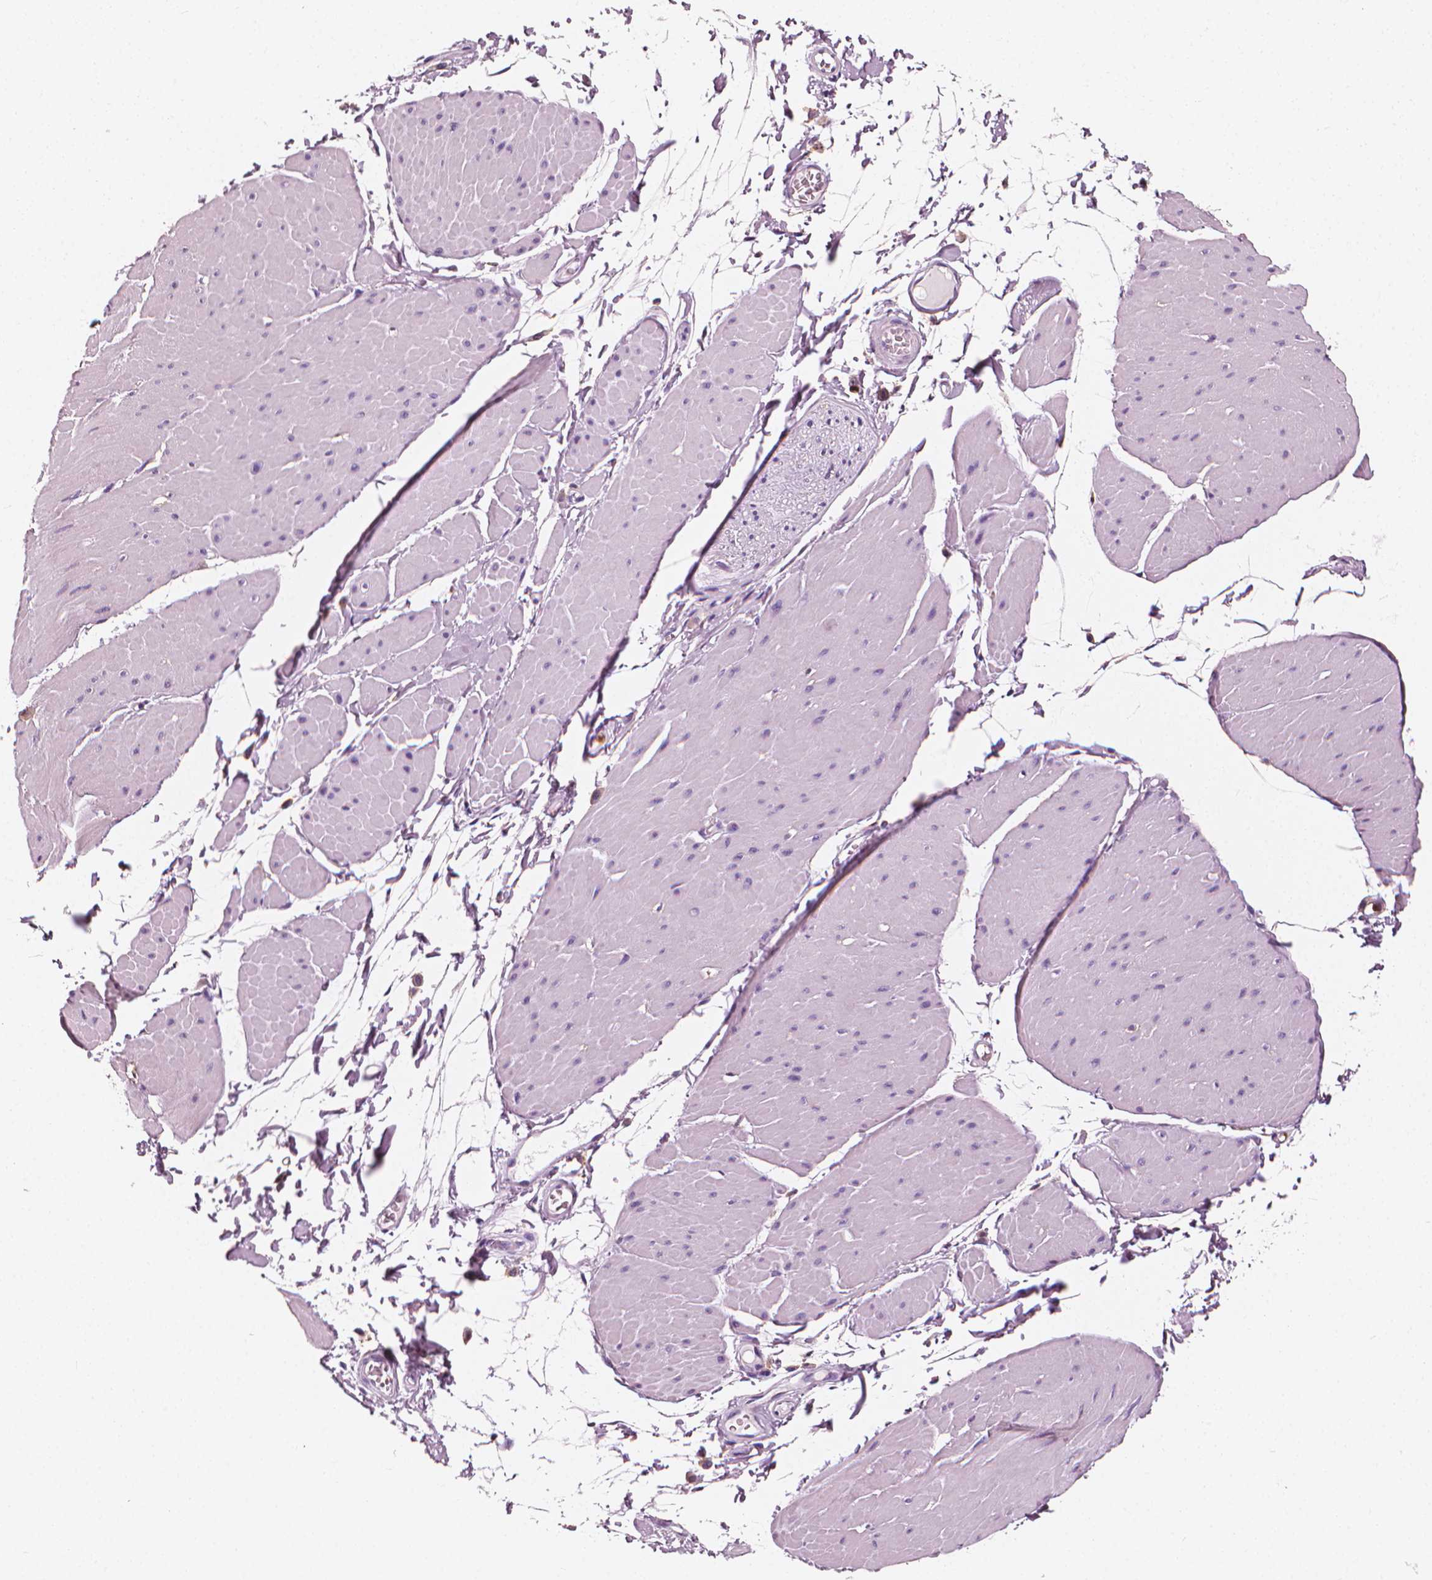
{"staining": {"intensity": "negative", "quantity": "none", "location": "none"}, "tissue": "adipose tissue", "cell_type": "Adipocytes", "image_type": "normal", "snomed": [{"axis": "morphology", "description": "Normal tissue, NOS"}, {"axis": "topography", "description": "Smooth muscle"}, {"axis": "topography", "description": "Peripheral nerve tissue"}], "caption": "High power microscopy photomicrograph of an immunohistochemistry (IHC) photomicrograph of benign adipose tissue, revealing no significant staining in adipocytes.", "gene": "PTPRC", "patient": {"sex": "male", "age": 58}}